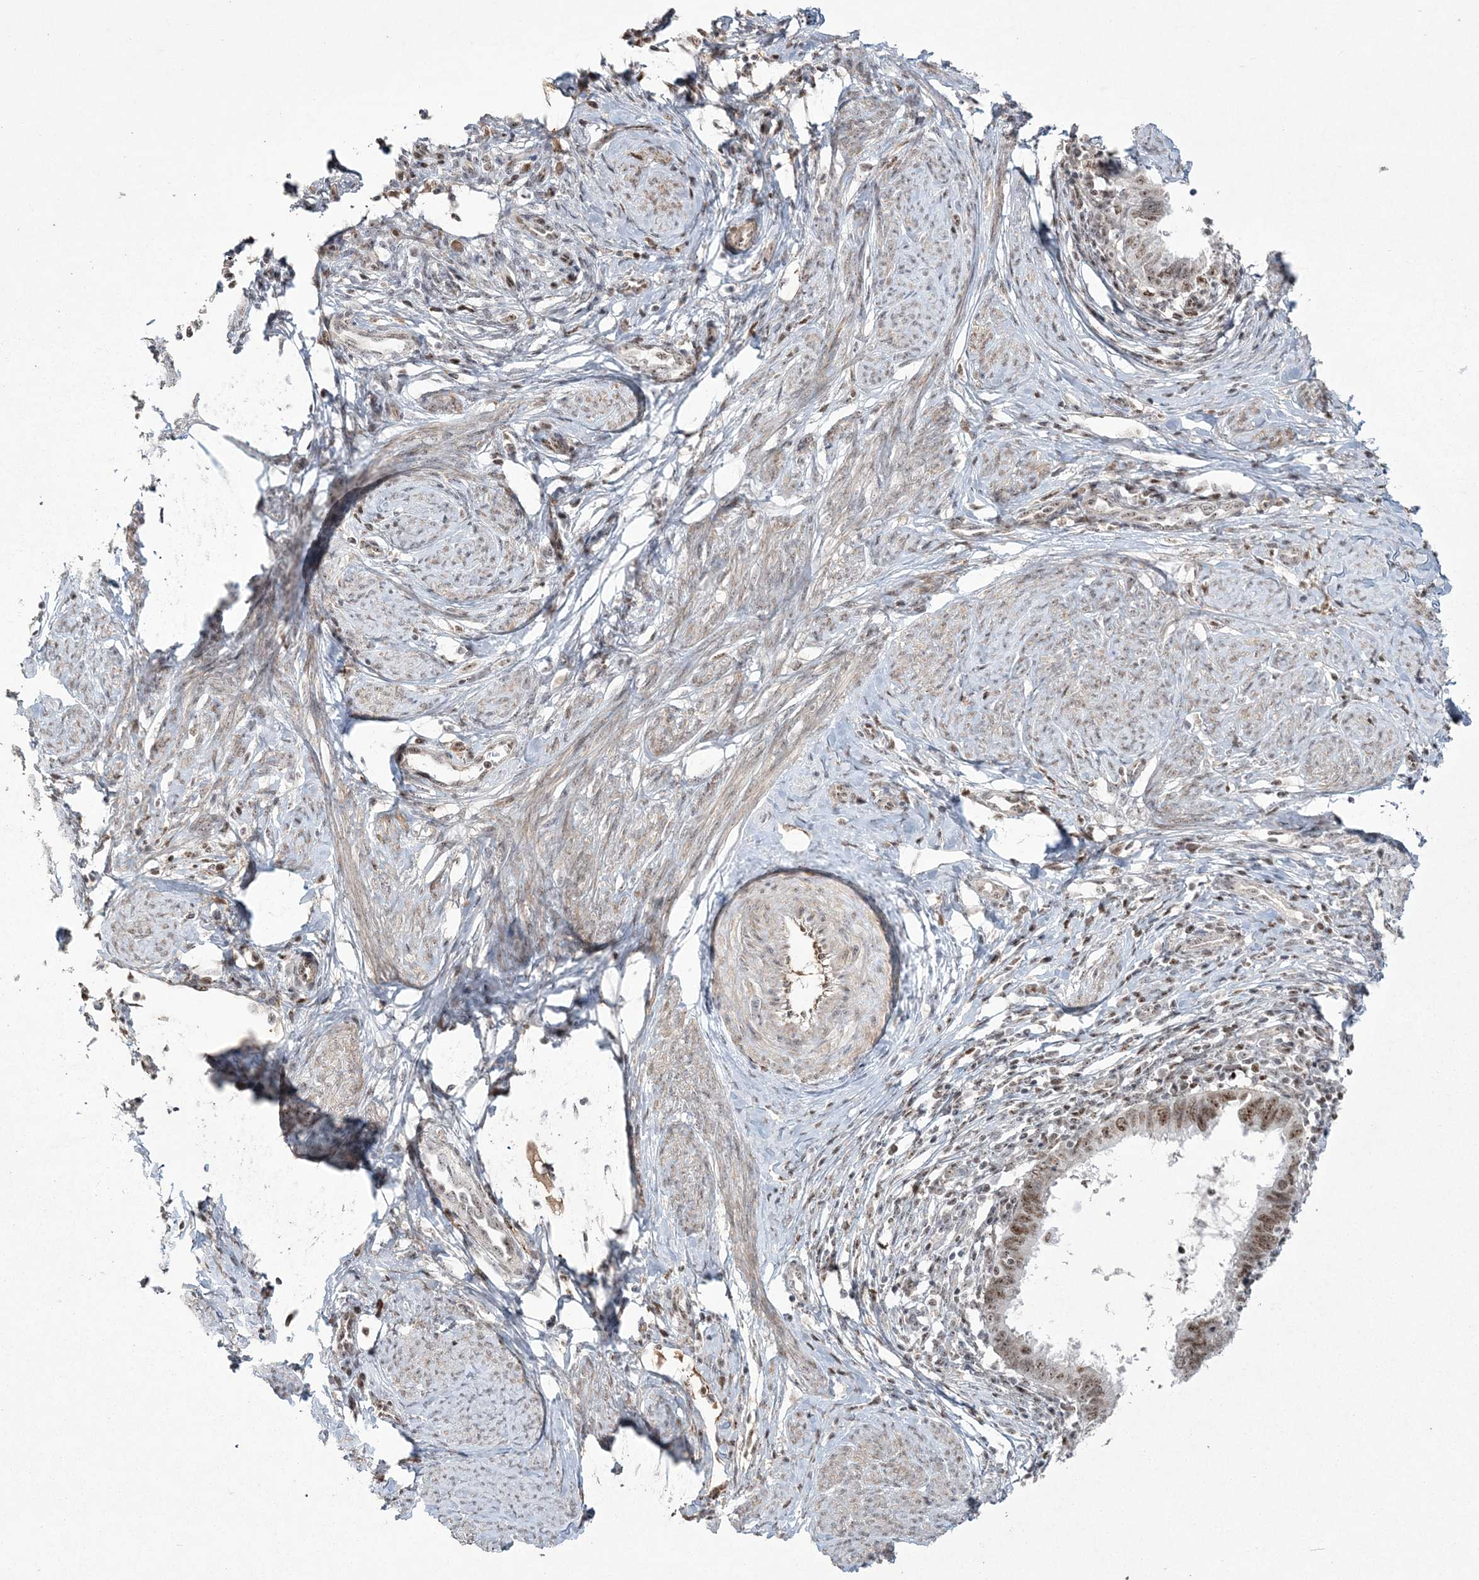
{"staining": {"intensity": "moderate", "quantity": ">75%", "location": "nuclear"}, "tissue": "cervical cancer", "cell_type": "Tumor cells", "image_type": "cancer", "snomed": [{"axis": "morphology", "description": "Adenocarcinoma, NOS"}, {"axis": "topography", "description": "Cervix"}], "caption": "A photomicrograph of human cervical cancer stained for a protein shows moderate nuclear brown staining in tumor cells.", "gene": "RBM17", "patient": {"sex": "female", "age": 36}}